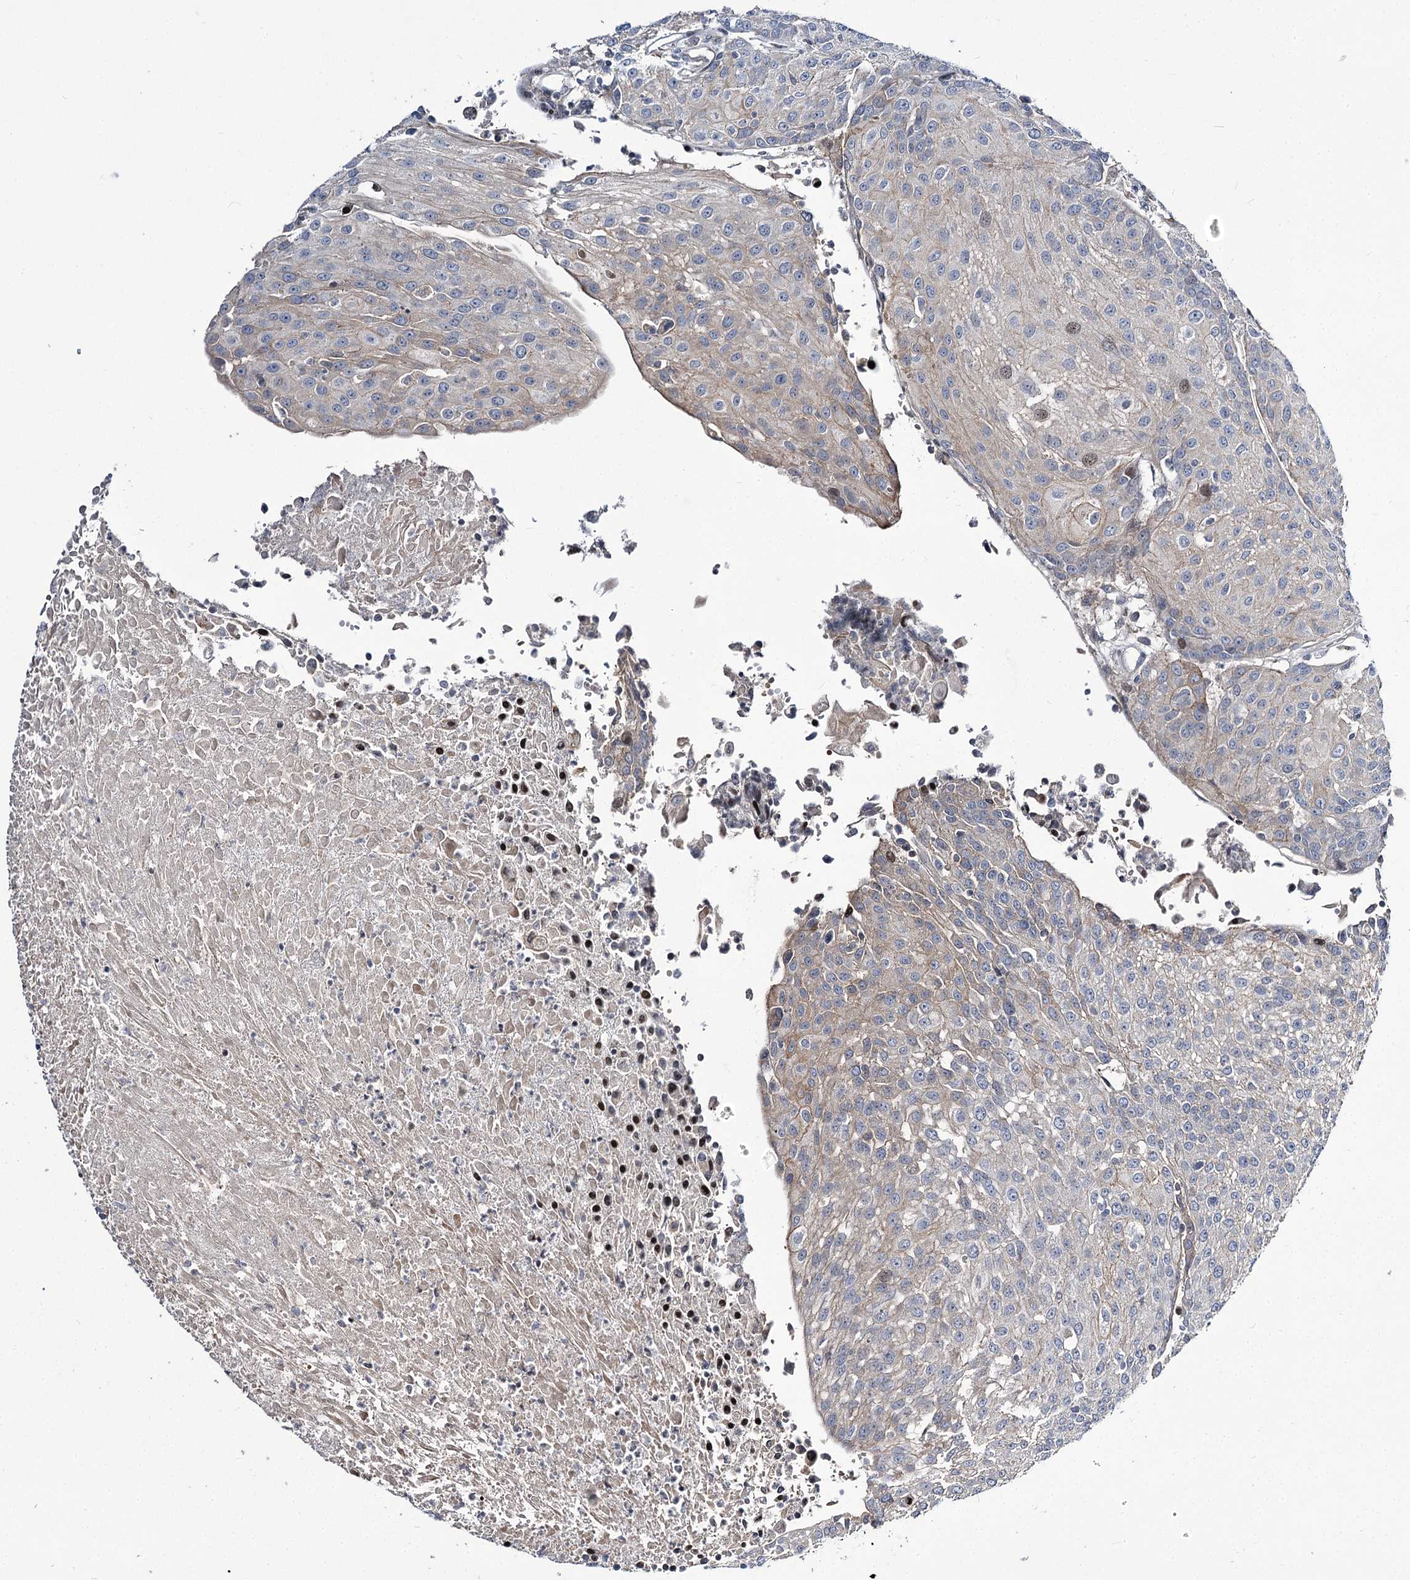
{"staining": {"intensity": "negative", "quantity": "none", "location": "none"}, "tissue": "urothelial cancer", "cell_type": "Tumor cells", "image_type": "cancer", "snomed": [{"axis": "morphology", "description": "Urothelial carcinoma, High grade"}, {"axis": "topography", "description": "Urinary bladder"}], "caption": "High-grade urothelial carcinoma was stained to show a protein in brown. There is no significant positivity in tumor cells.", "gene": "ITFG2", "patient": {"sex": "female", "age": 85}}